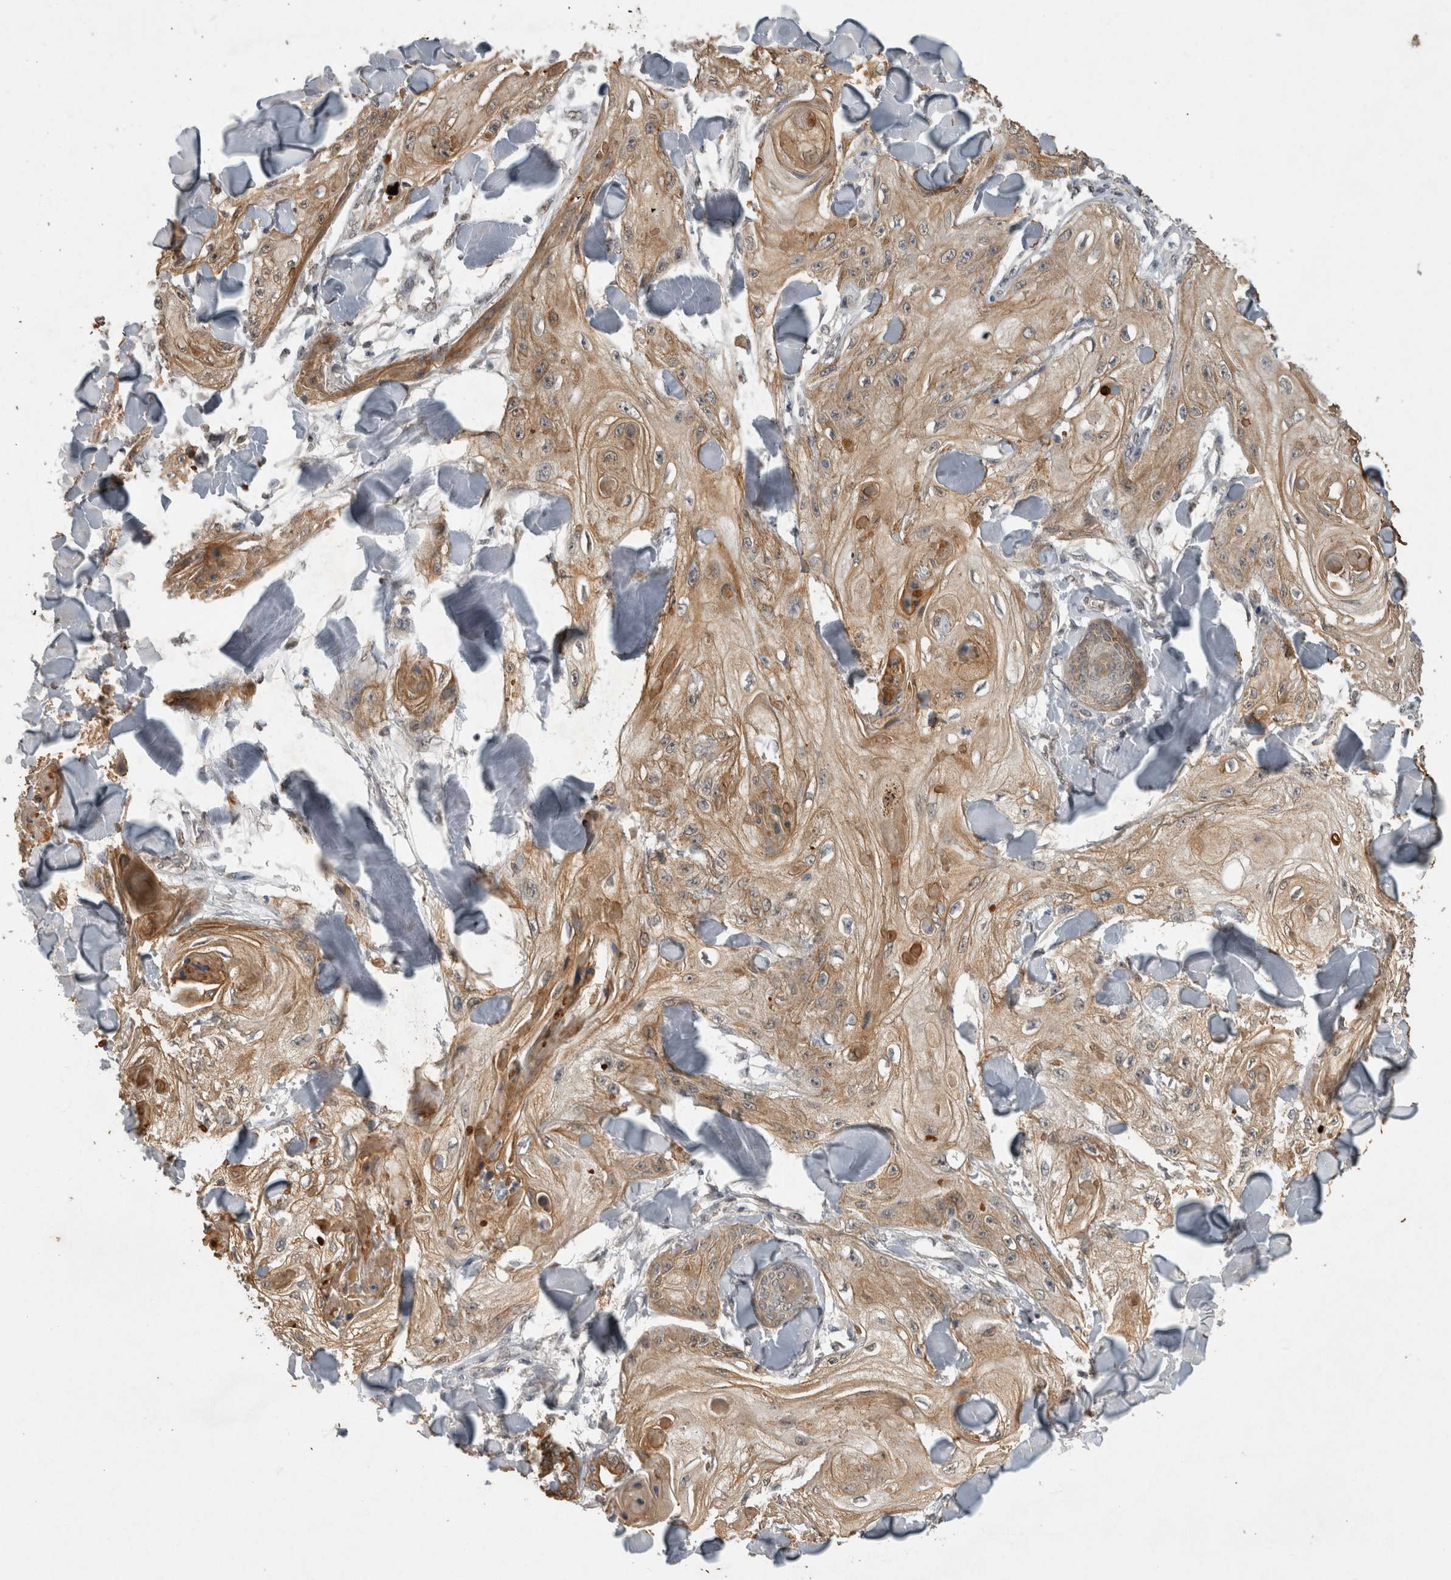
{"staining": {"intensity": "moderate", "quantity": ">75%", "location": "cytoplasmic/membranous"}, "tissue": "skin cancer", "cell_type": "Tumor cells", "image_type": "cancer", "snomed": [{"axis": "morphology", "description": "Squamous cell carcinoma, NOS"}, {"axis": "topography", "description": "Skin"}], "caption": "Skin squamous cell carcinoma was stained to show a protein in brown. There is medium levels of moderate cytoplasmic/membranous positivity in approximately >75% of tumor cells.", "gene": "RHPN1", "patient": {"sex": "male", "age": 74}}